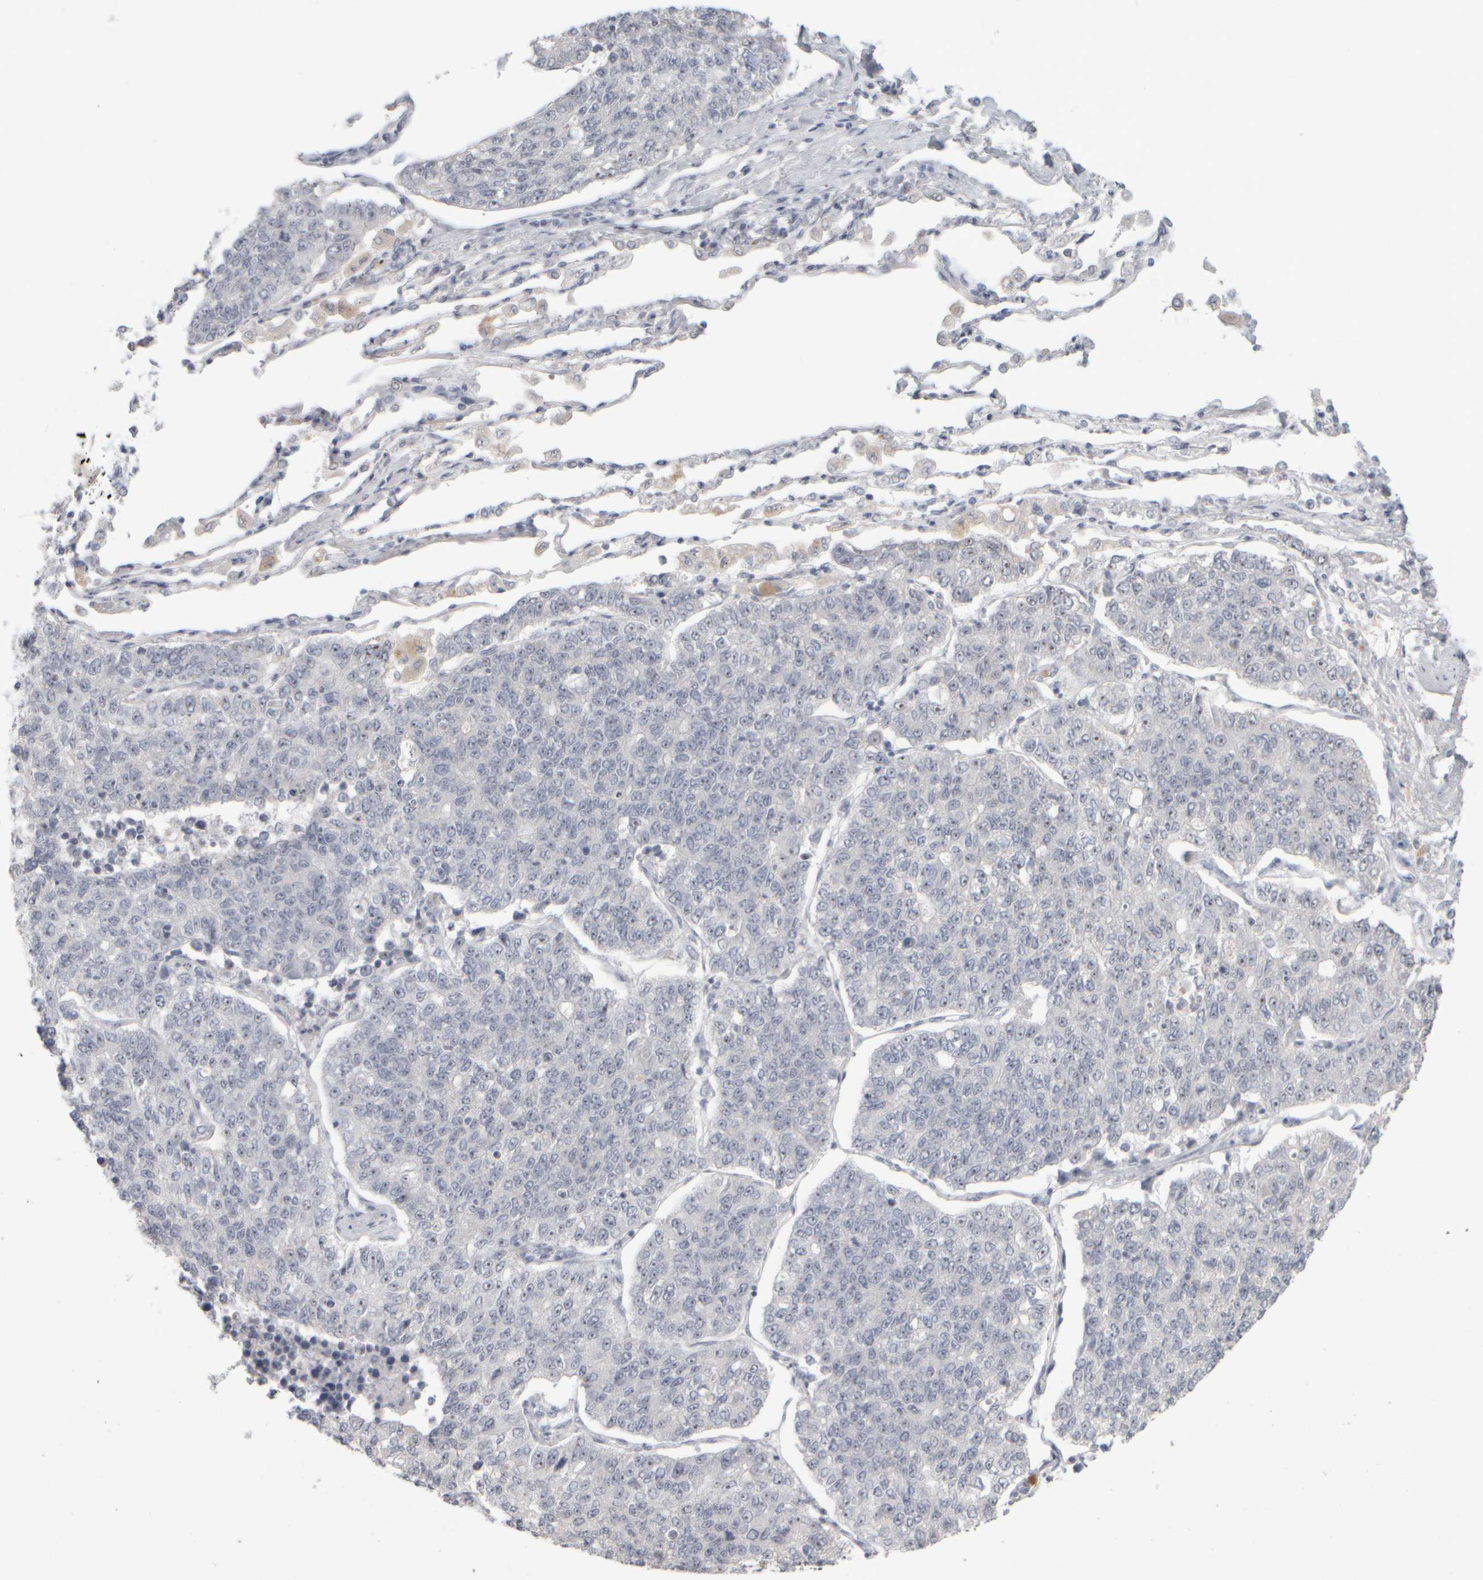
{"staining": {"intensity": "strong", "quantity": "25%-75%", "location": "nuclear"}, "tissue": "lung cancer", "cell_type": "Tumor cells", "image_type": "cancer", "snomed": [{"axis": "morphology", "description": "Adenocarcinoma, NOS"}, {"axis": "topography", "description": "Lung"}], "caption": "Tumor cells reveal high levels of strong nuclear staining in approximately 25%-75% of cells in adenocarcinoma (lung).", "gene": "DCXR", "patient": {"sex": "male", "age": 49}}